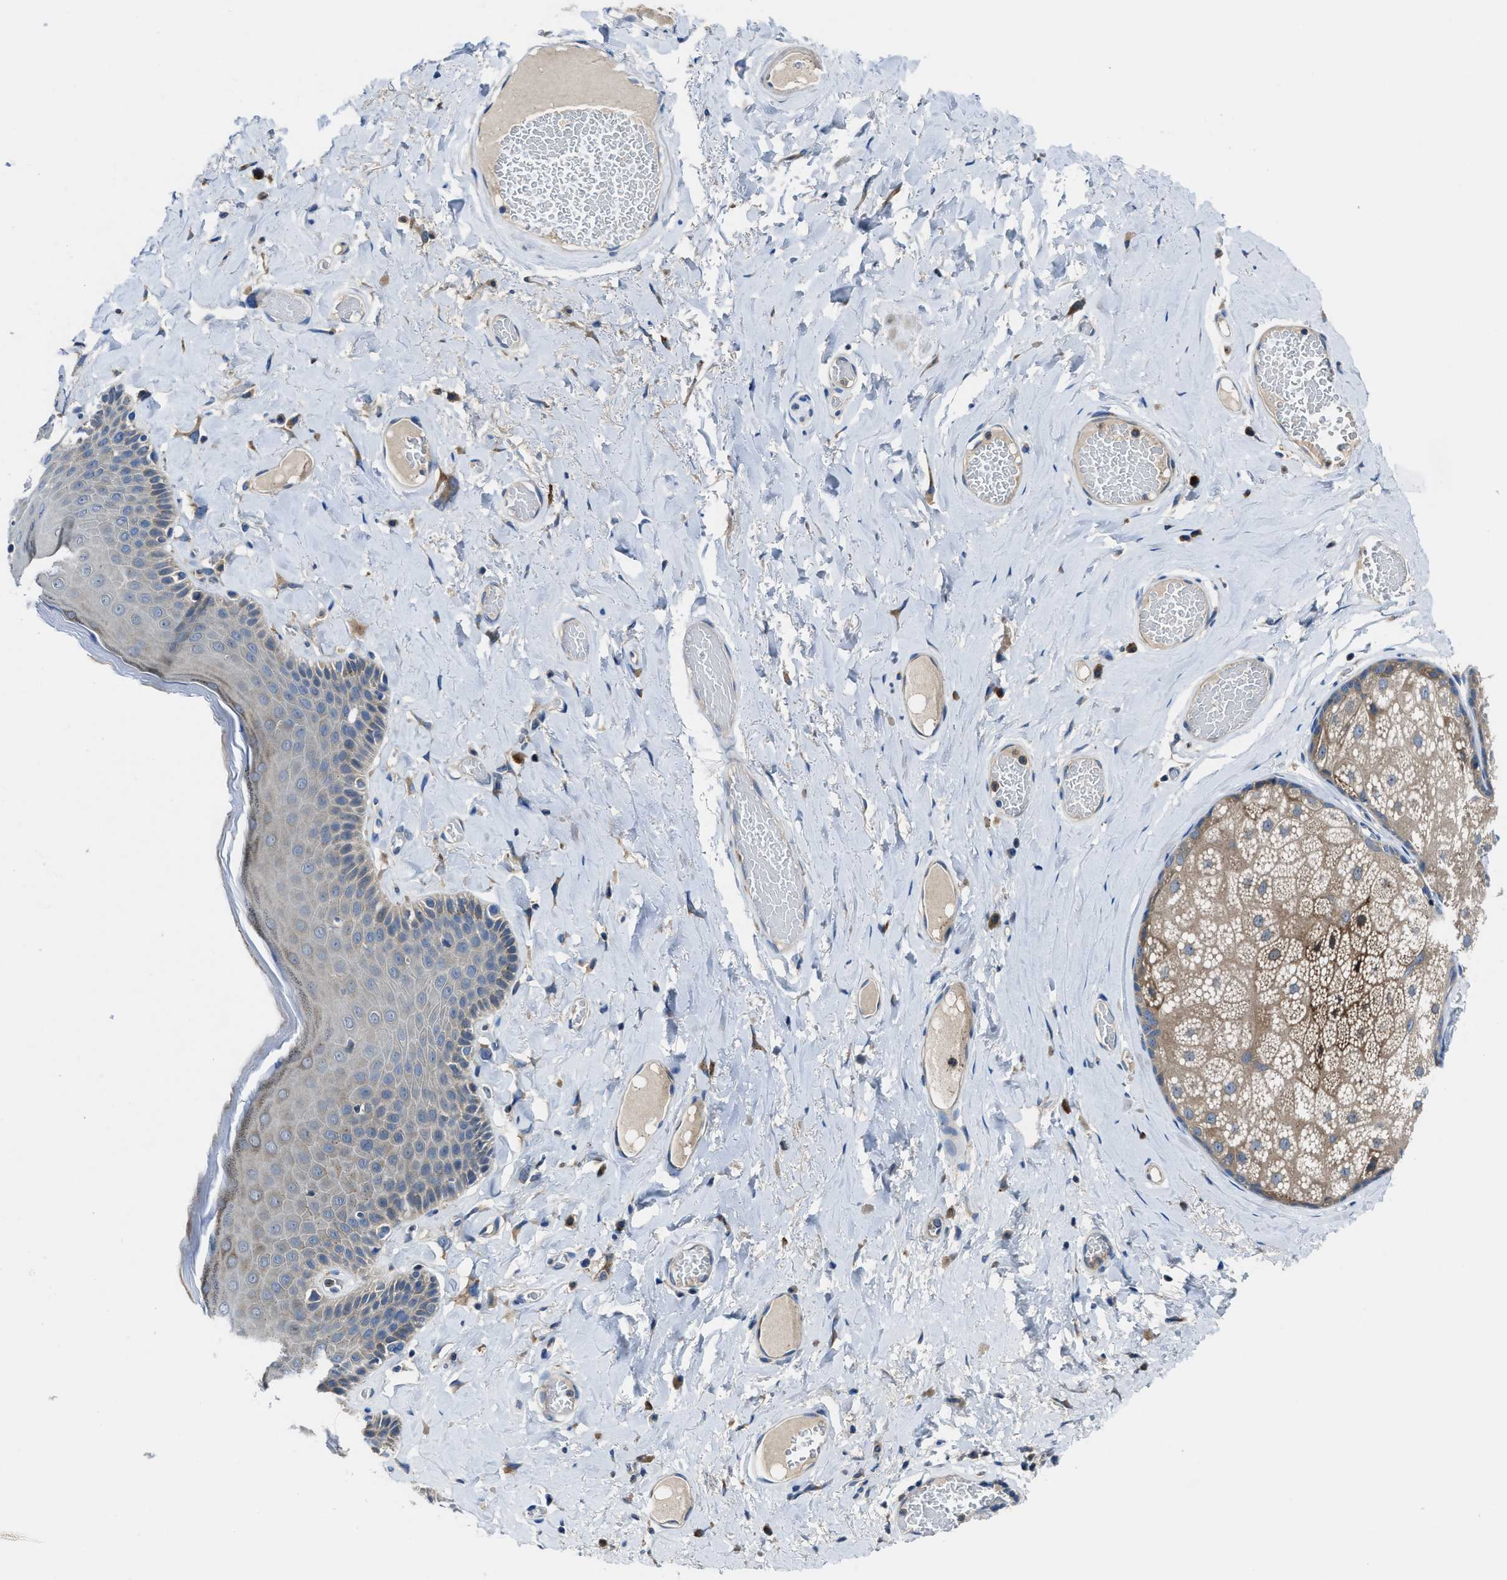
{"staining": {"intensity": "negative", "quantity": "none", "location": "none"}, "tissue": "skin", "cell_type": "Epidermal cells", "image_type": "normal", "snomed": [{"axis": "morphology", "description": "Normal tissue, NOS"}, {"axis": "topography", "description": "Anal"}], "caption": "Micrograph shows no protein staining in epidermal cells of unremarkable skin. (DAB immunohistochemistry with hematoxylin counter stain).", "gene": "MAP3K20", "patient": {"sex": "male", "age": 69}}